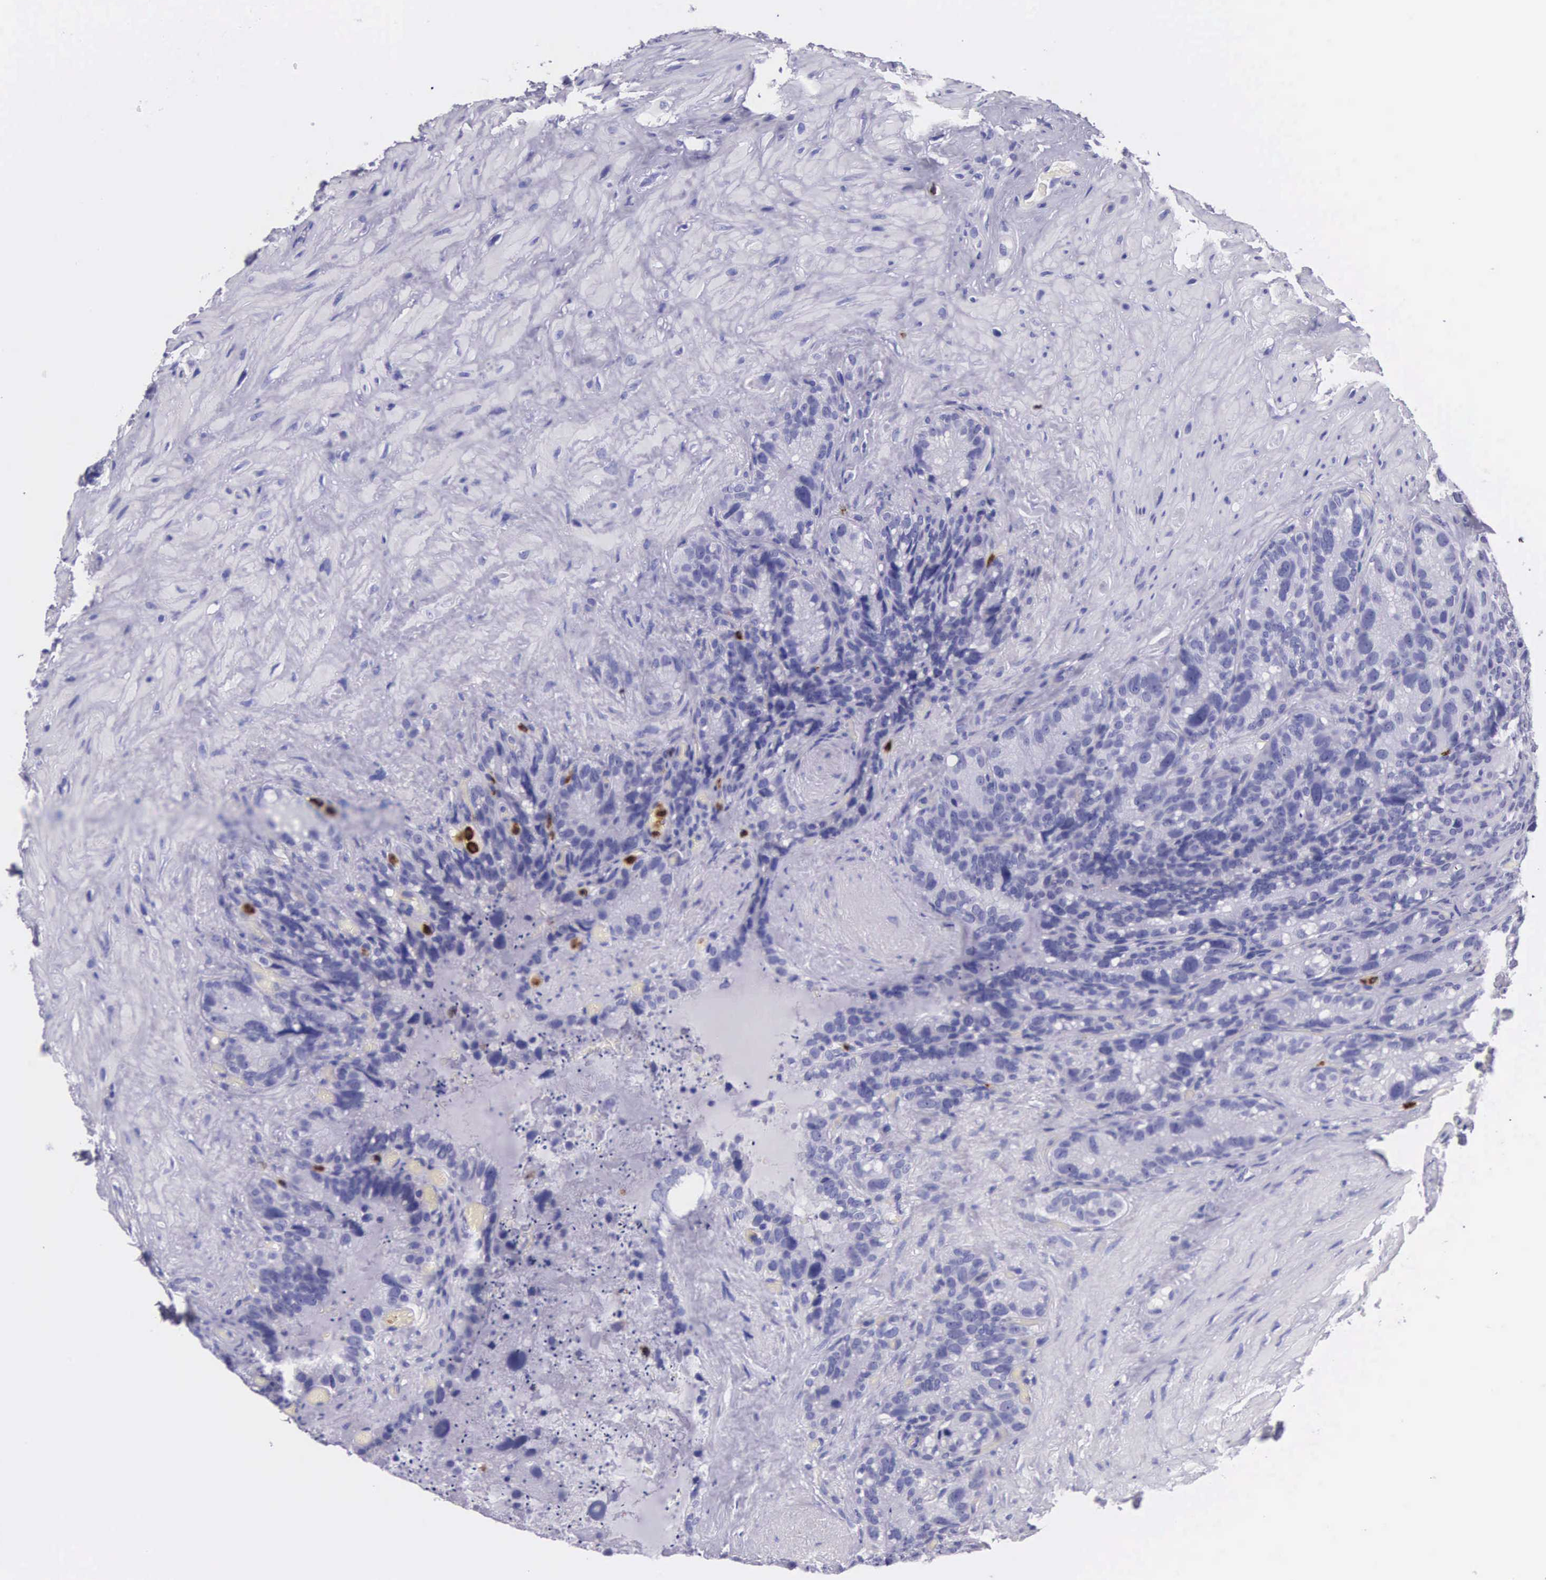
{"staining": {"intensity": "negative", "quantity": "none", "location": "none"}, "tissue": "seminal vesicle", "cell_type": "Glandular cells", "image_type": "normal", "snomed": [{"axis": "morphology", "description": "Normal tissue, NOS"}, {"axis": "topography", "description": "Seminal veicle"}], "caption": "The IHC photomicrograph has no significant expression in glandular cells of seminal vesicle. (DAB immunohistochemistry (IHC) with hematoxylin counter stain).", "gene": "FCN1", "patient": {"sex": "male", "age": 63}}